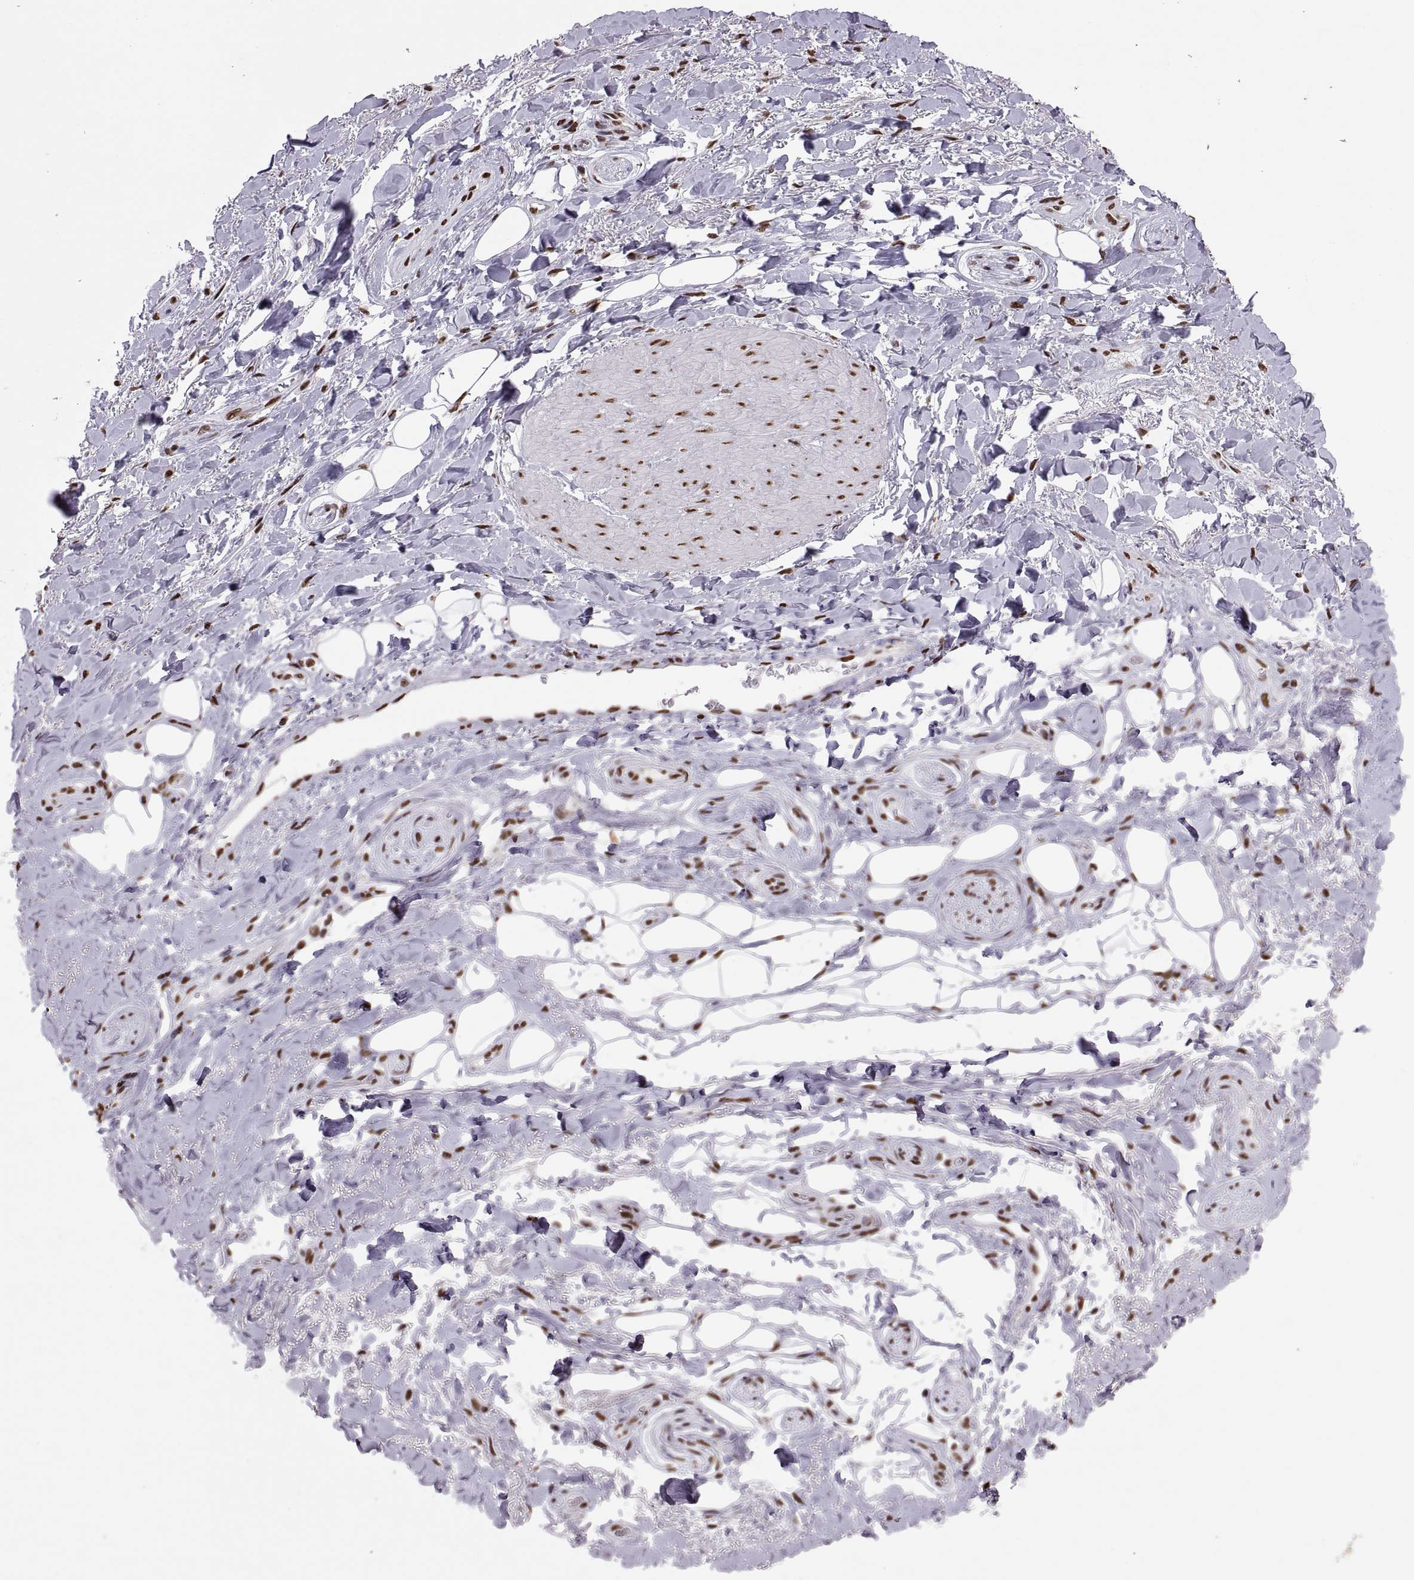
{"staining": {"intensity": "negative", "quantity": "none", "location": "none"}, "tissue": "adipose tissue", "cell_type": "Adipocytes", "image_type": "normal", "snomed": [{"axis": "morphology", "description": "Normal tissue, NOS"}, {"axis": "topography", "description": "Anal"}, {"axis": "topography", "description": "Peripheral nerve tissue"}], "caption": "This is an IHC histopathology image of benign human adipose tissue. There is no expression in adipocytes.", "gene": "SNAI1", "patient": {"sex": "male", "age": 53}}